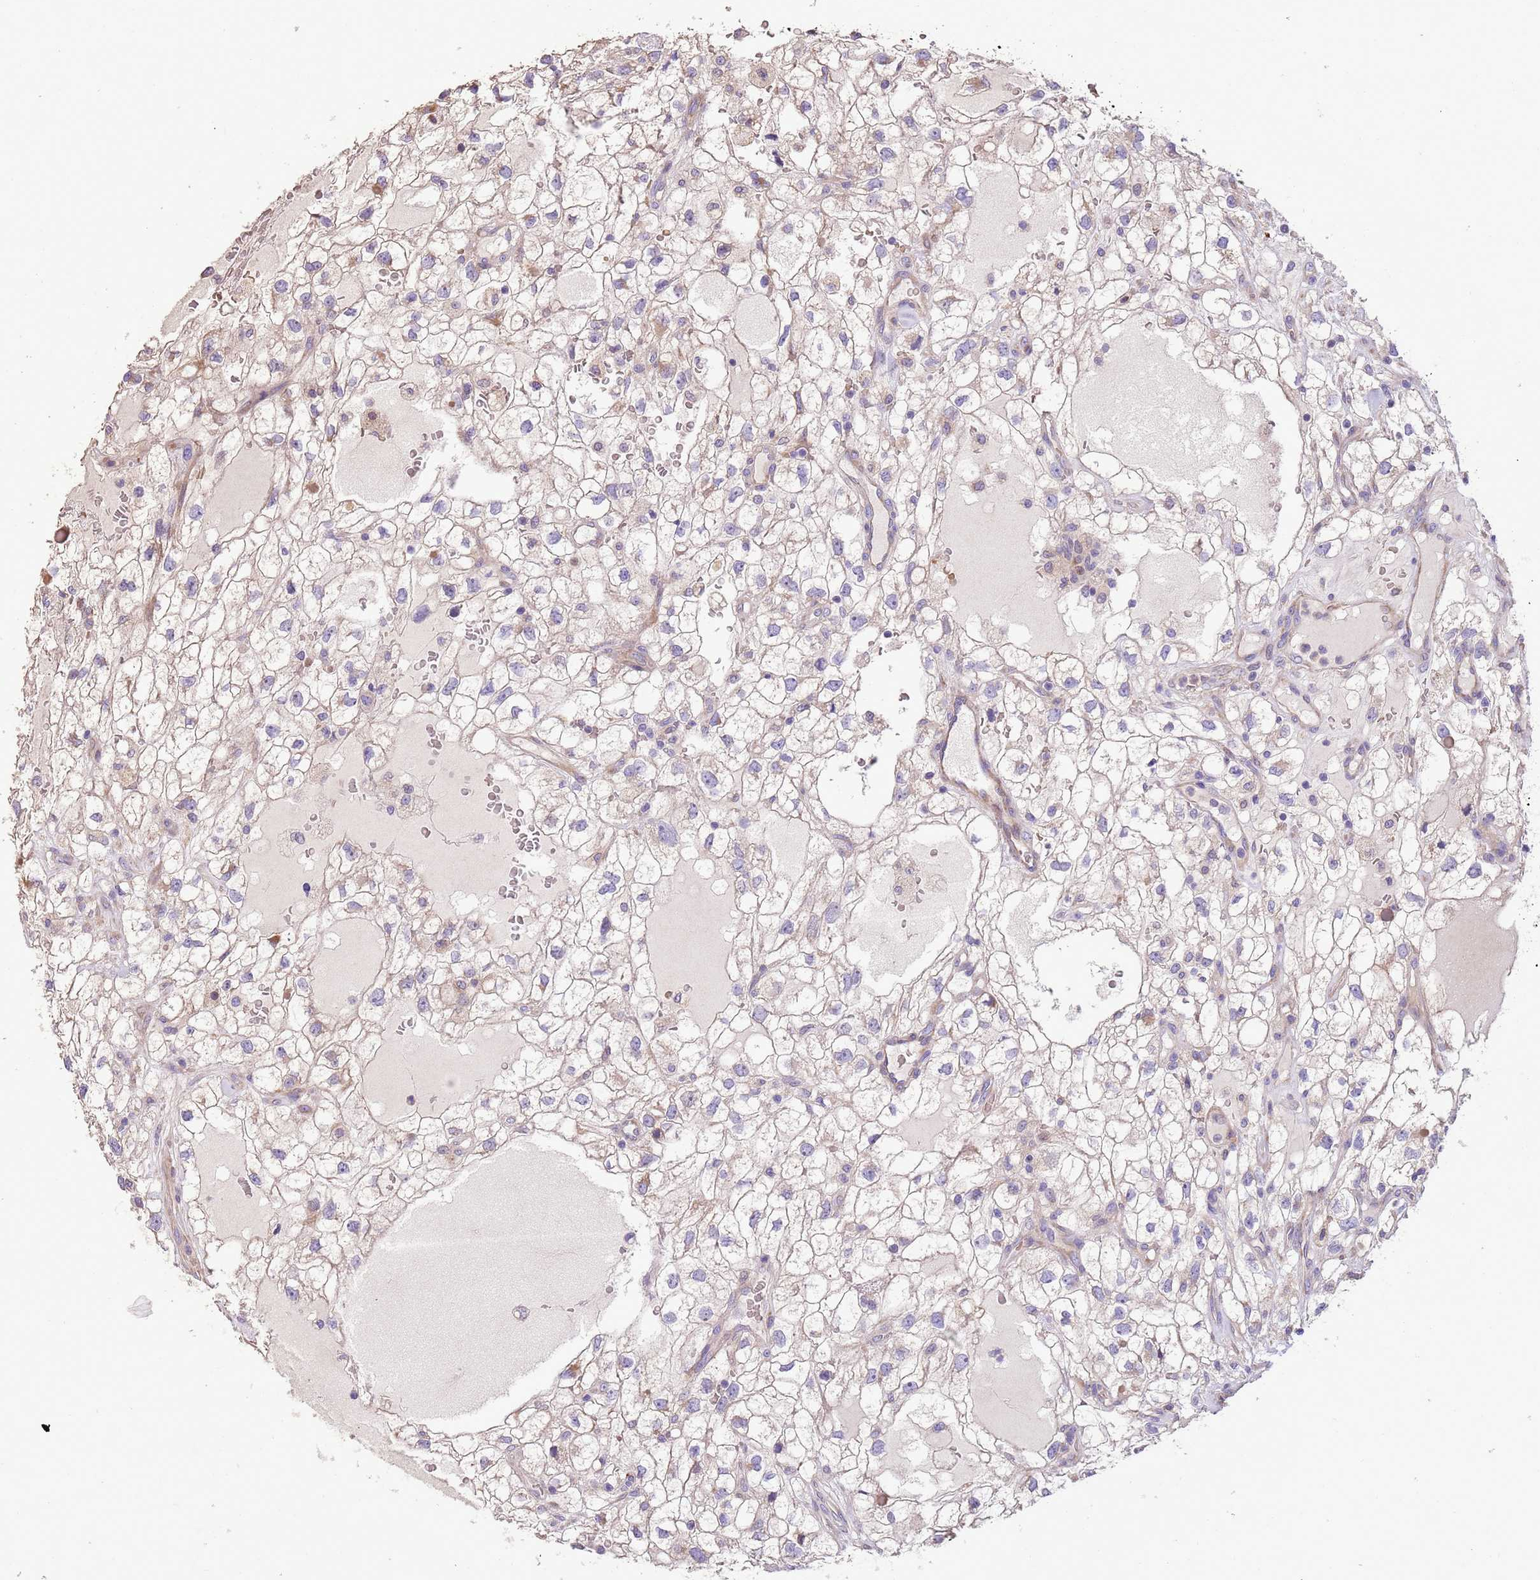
{"staining": {"intensity": "weak", "quantity": "<25%", "location": "cytoplasmic/membranous"}, "tissue": "renal cancer", "cell_type": "Tumor cells", "image_type": "cancer", "snomed": [{"axis": "morphology", "description": "Adenocarcinoma, NOS"}, {"axis": "topography", "description": "Kidney"}], "caption": "Photomicrograph shows no significant protein positivity in tumor cells of renal adenocarcinoma.", "gene": "PIGA", "patient": {"sex": "male", "age": 59}}